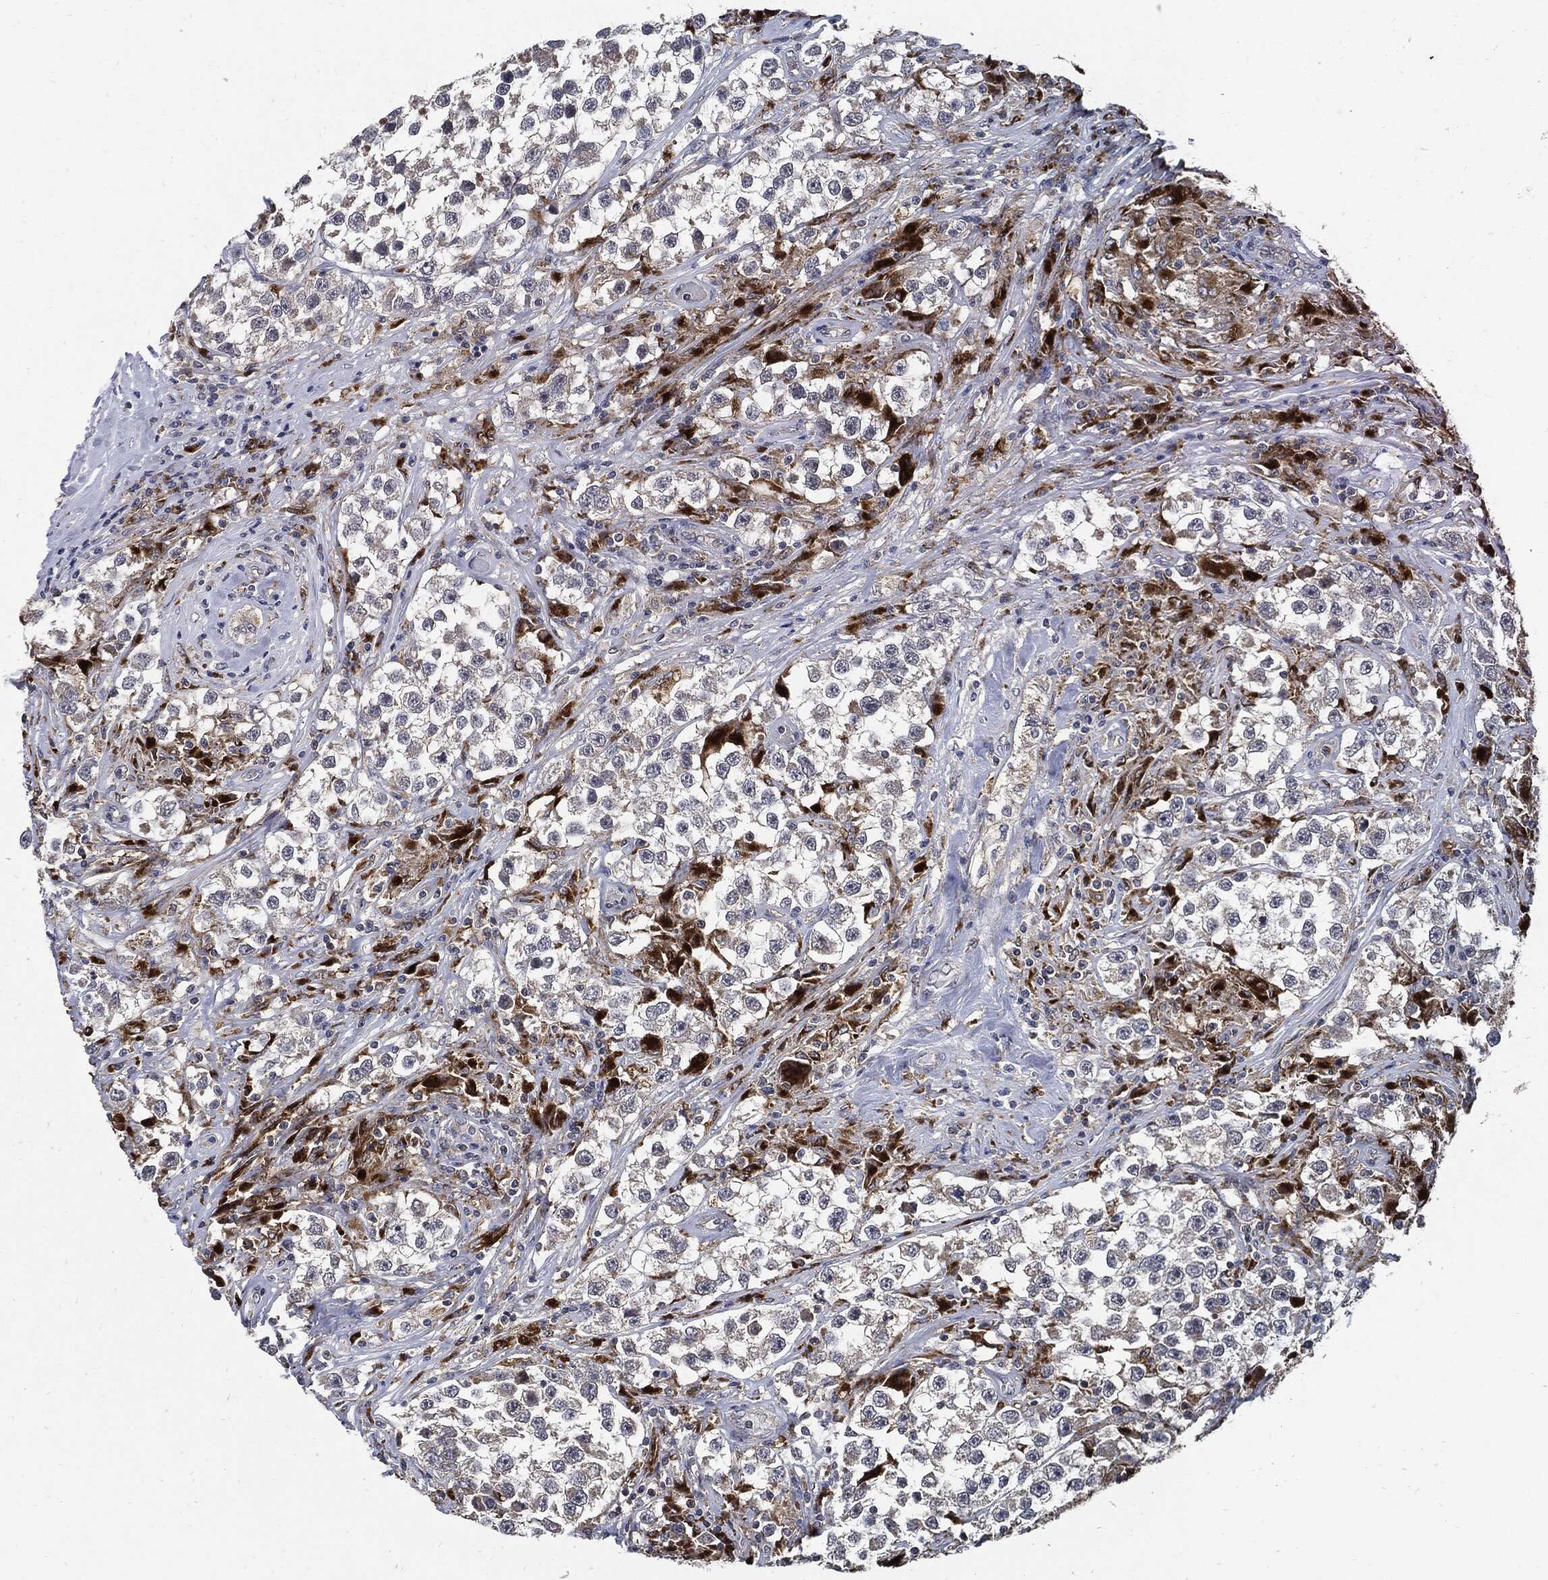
{"staining": {"intensity": "negative", "quantity": "none", "location": "none"}, "tissue": "testis cancer", "cell_type": "Tumor cells", "image_type": "cancer", "snomed": [{"axis": "morphology", "description": "Seminoma, NOS"}, {"axis": "topography", "description": "Testis"}], "caption": "High magnification brightfield microscopy of testis cancer stained with DAB (brown) and counterstained with hematoxylin (blue): tumor cells show no significant expression. (DAB (3,3'-diaminobenzidine) immunohistochemistry, high magnification).", "gene": "SLC31A2", "patient": {"sex": "male", "age": 46}}